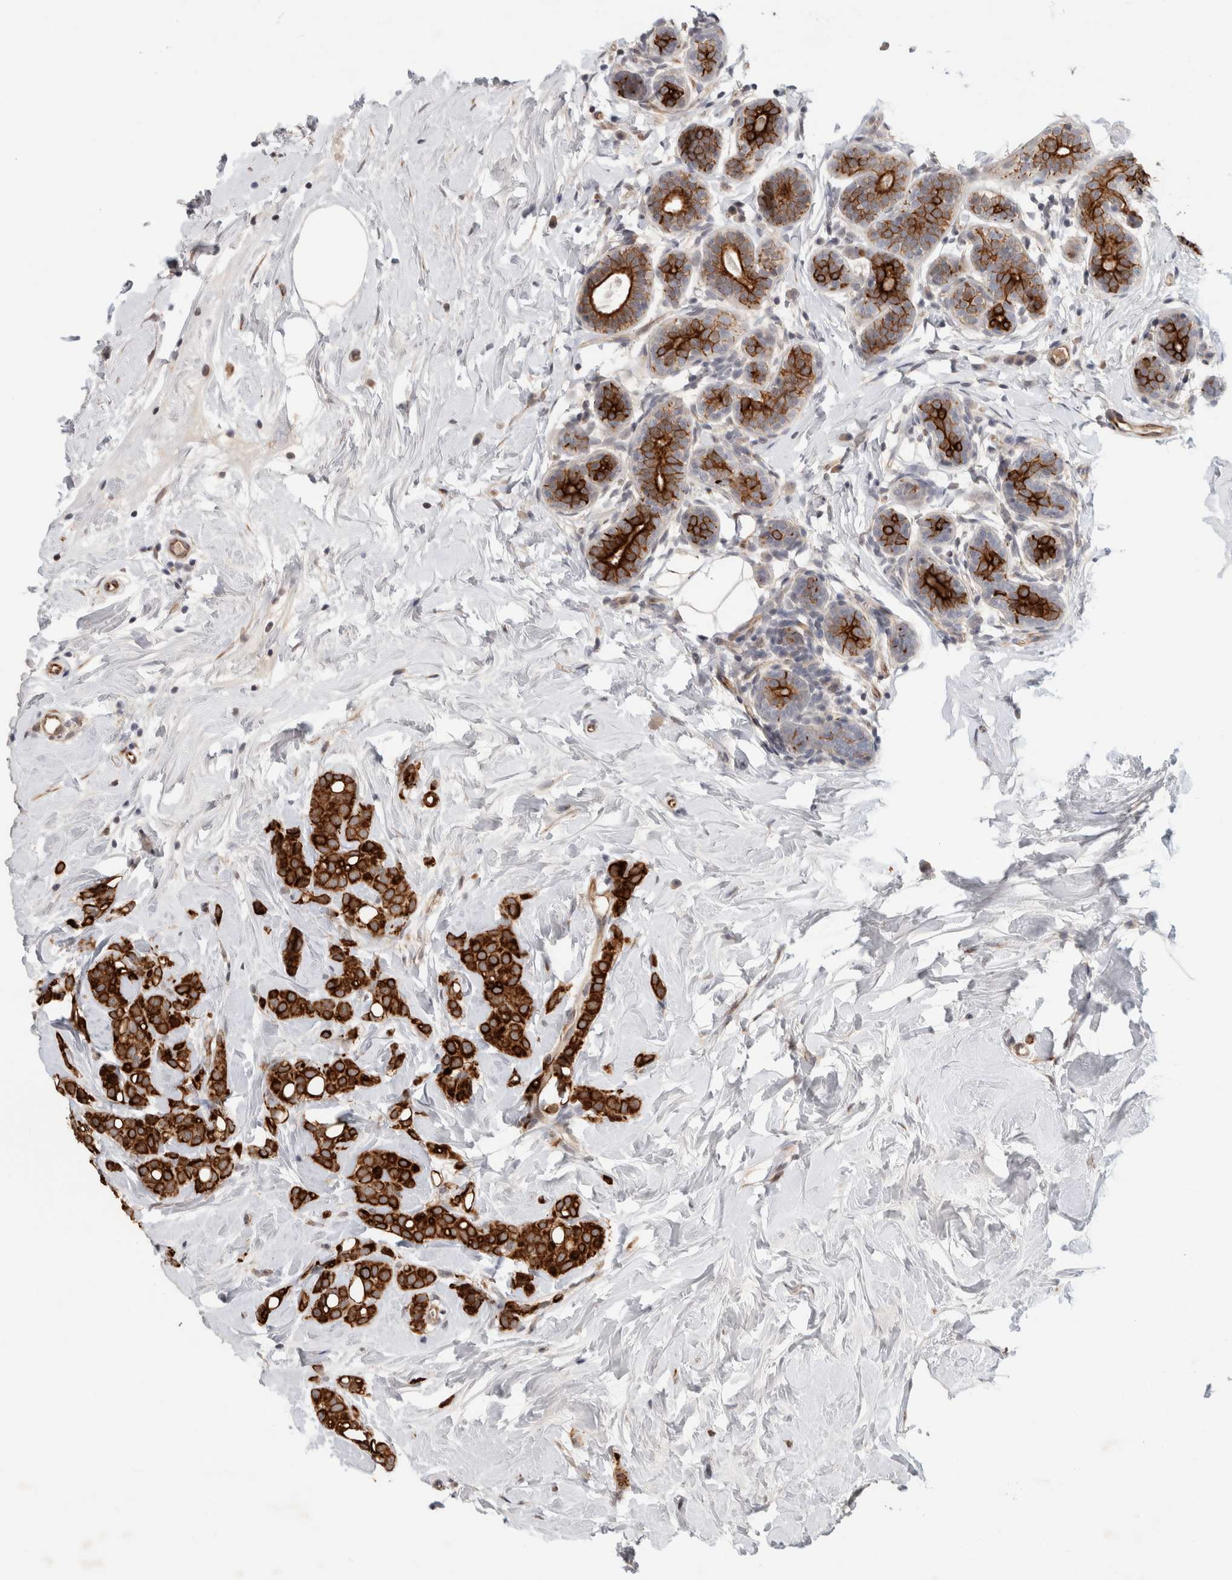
{"staining": {"intensity": "strong", "quantity": ">75%", "location": "cytoplasmic/membranous"}, "tissue": "breast cancer", "cell_type": "Tumor cells", "image_type": "cancer", "snomed": [{"axis": "morphology", "description": "Lobular carcinoma, in situ"}, {"axis": "morphology", "description": "Lobular carcinoma"}, {"axis": "topography", "description": "Breast"}], "caption": "Protein staining exhibits strong cytoplasmic/membranous expression in approximately >75% of tumor cells in lobular carcinoma in situ (breast).", "gene": "CRISPLD1", "patient": {"sex": "female", "age": 41}}